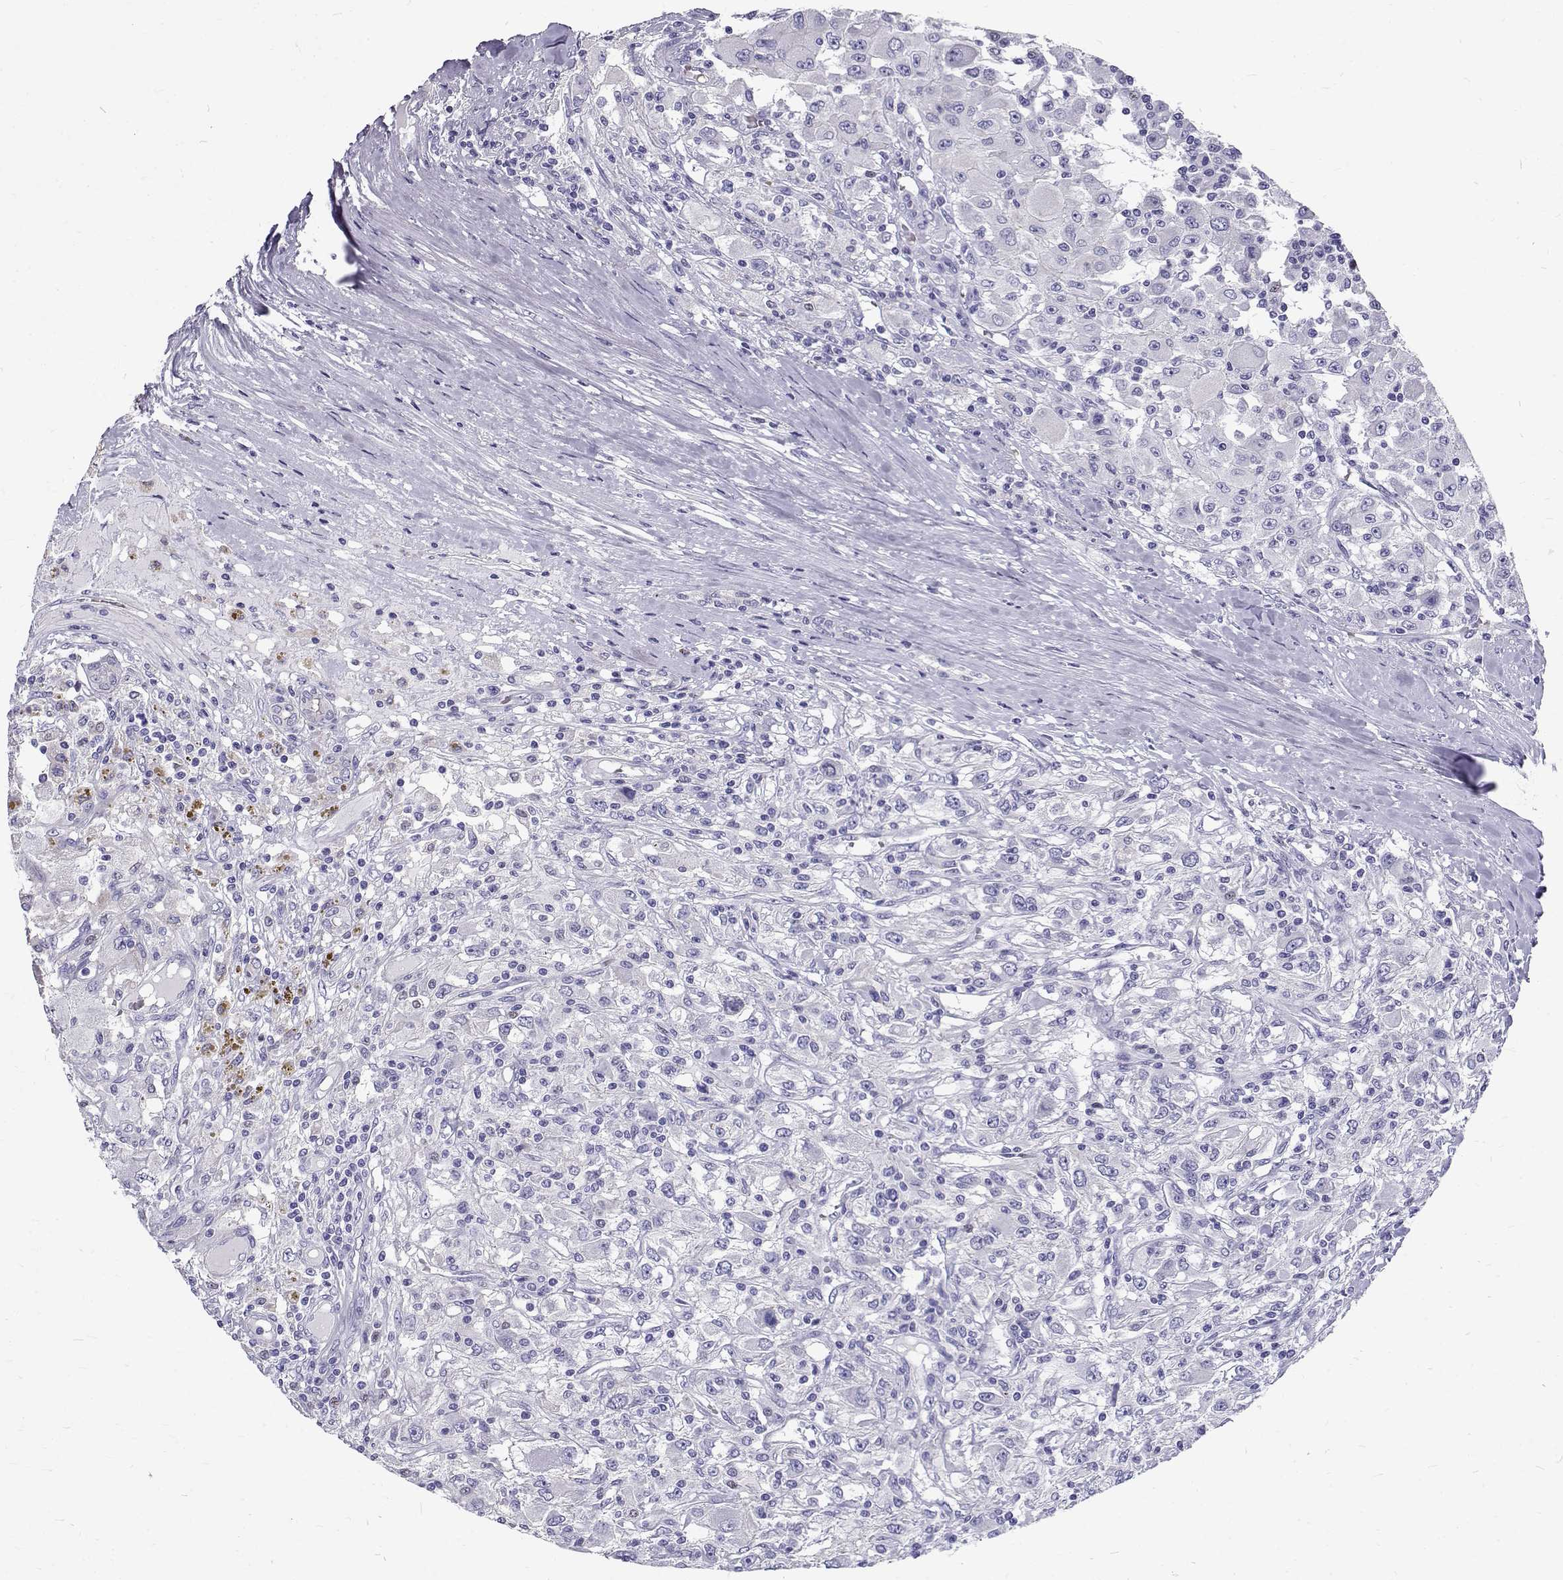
{"staining": {"intensity": "negative", "quantity": "none", "location": "none"}, "tissue": "renal cancer", "cell_type": "Tumor cells", "image_type": "cancer", "snomed": [{"axis": "morphology", "description": "Adenocarcinoma, NOS"}, {"axis": "topography", "description": "Kidney"}], "caption": "A high-resolution micrograph shows immunohistochemistry (IHC) staining of adenocarcinoma (renal), which reveals no significant positivity in tumor cells.", "gene": "IGSF1", "patient": {"sex": "female", "age": 67}}